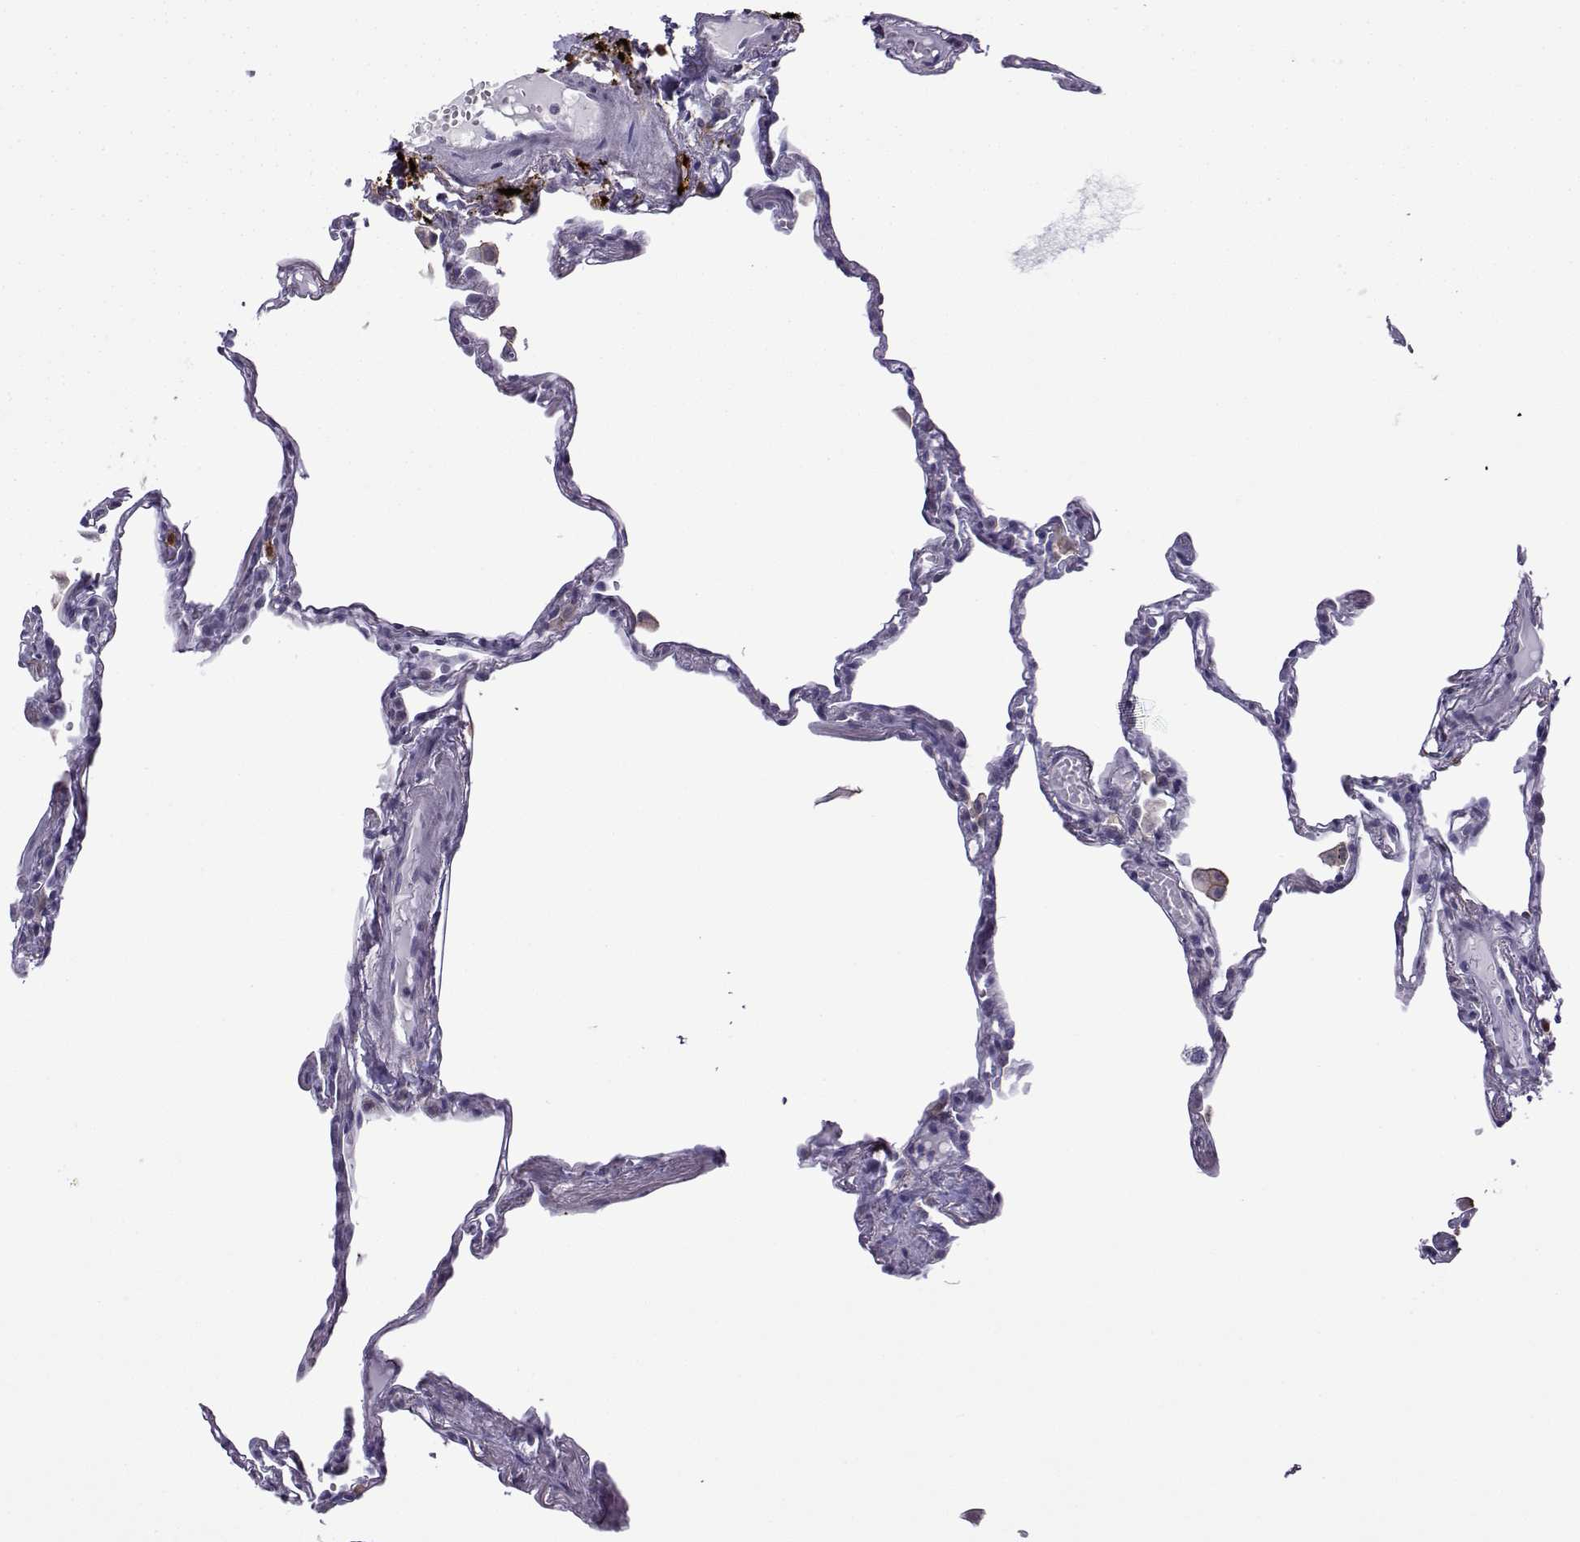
{"staining": {"intensity": "negative", "quantity": "none", "location": "none"}, "tissue": "lung", "cell_type": "Alveolar cells", "image_type": "normal", "snomed": [{"axis": "morphology", "description": "Normal tissue, NOS"}, {"axis": "topography", "description": "Lung"}], "caption": "A photomicrograph of human lung is negative for staining in alveolar cells. (Immunohistochemistry, brightfield microscopy, high magnification).", "gene": "HTR7", "patient": {"sex": "male", "age": 78}}